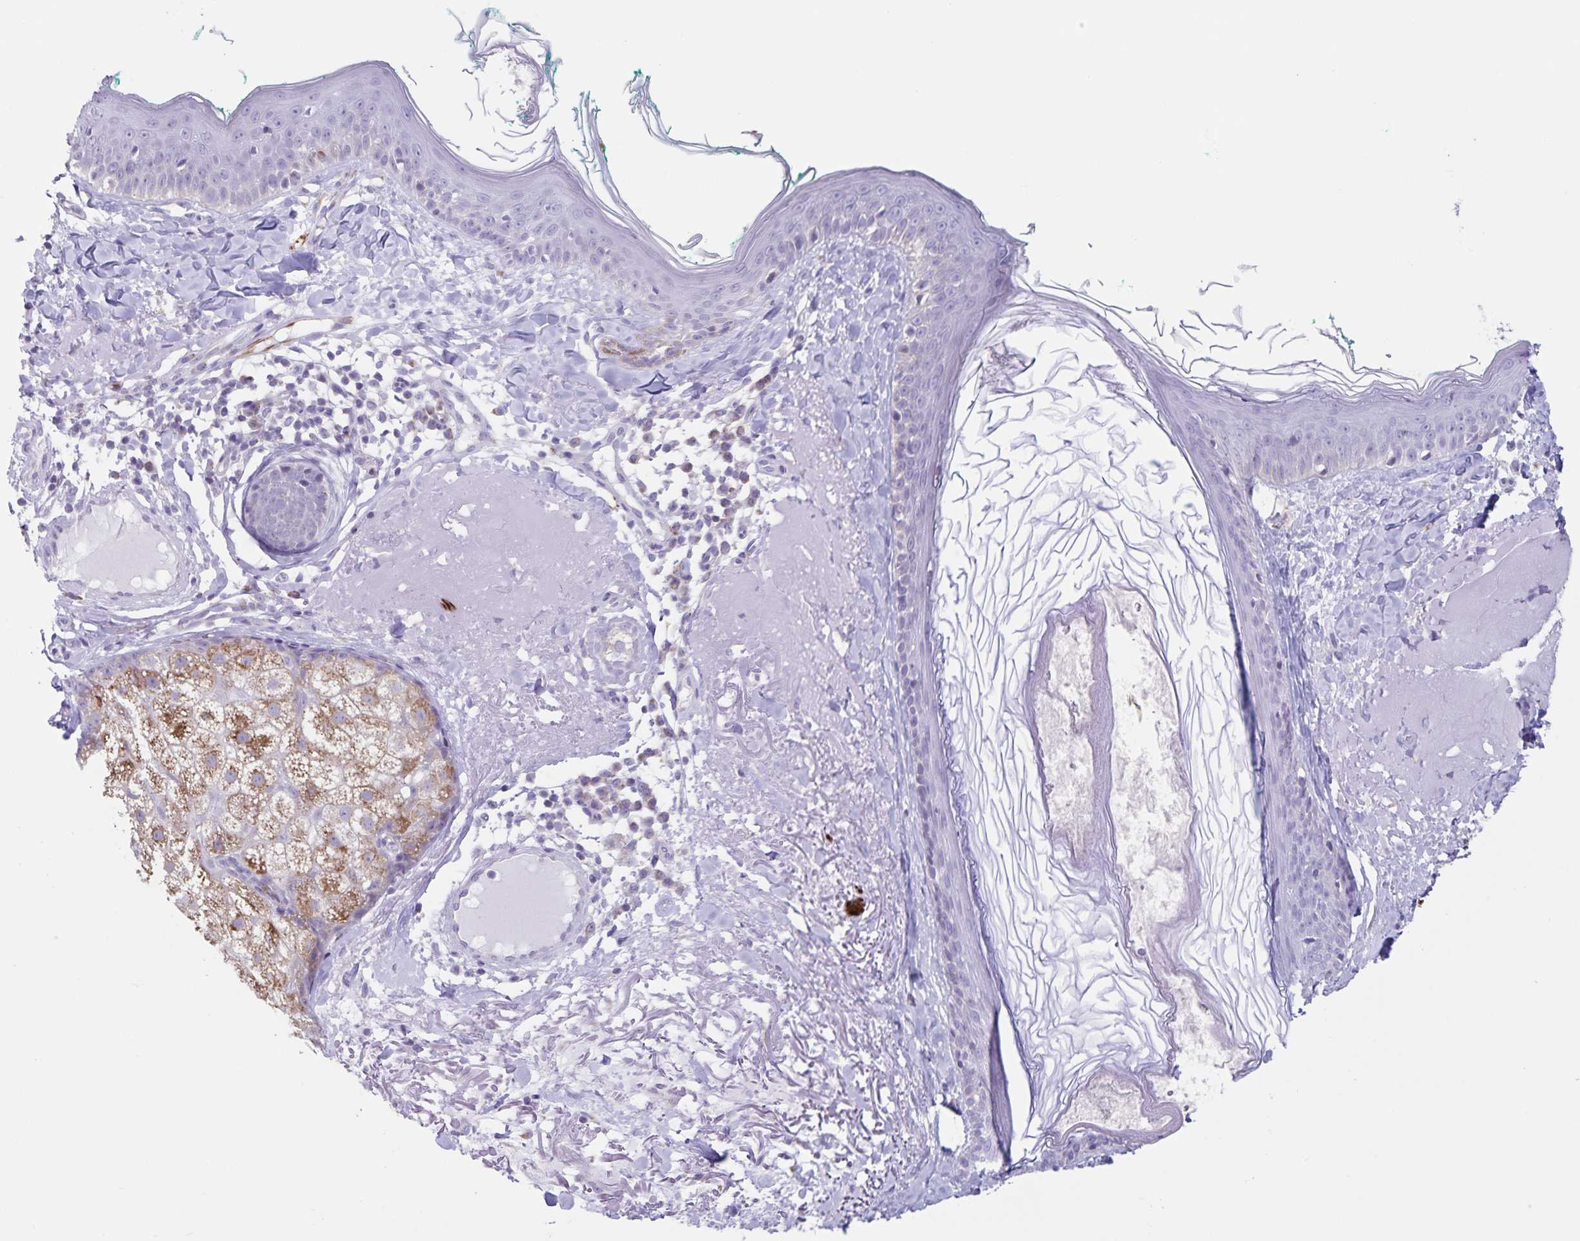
{"staining": {"intensity": "negative", "quantity": "none", "location": "none"}, "tissue": "skin", "cell_type": "Fibroblasts", "image_type": "normal", "snomed": [{"axis": "morphology", "description": "Normal tissue, NOS"}, {"axis": "topography", "description": "Skin"}], "caption": "Immunohistochemical staining of normal skin exhibits no significant expression in fibroblasts.", "gene": "SYNM", "patient": {"sex": "male", "age": 73}}